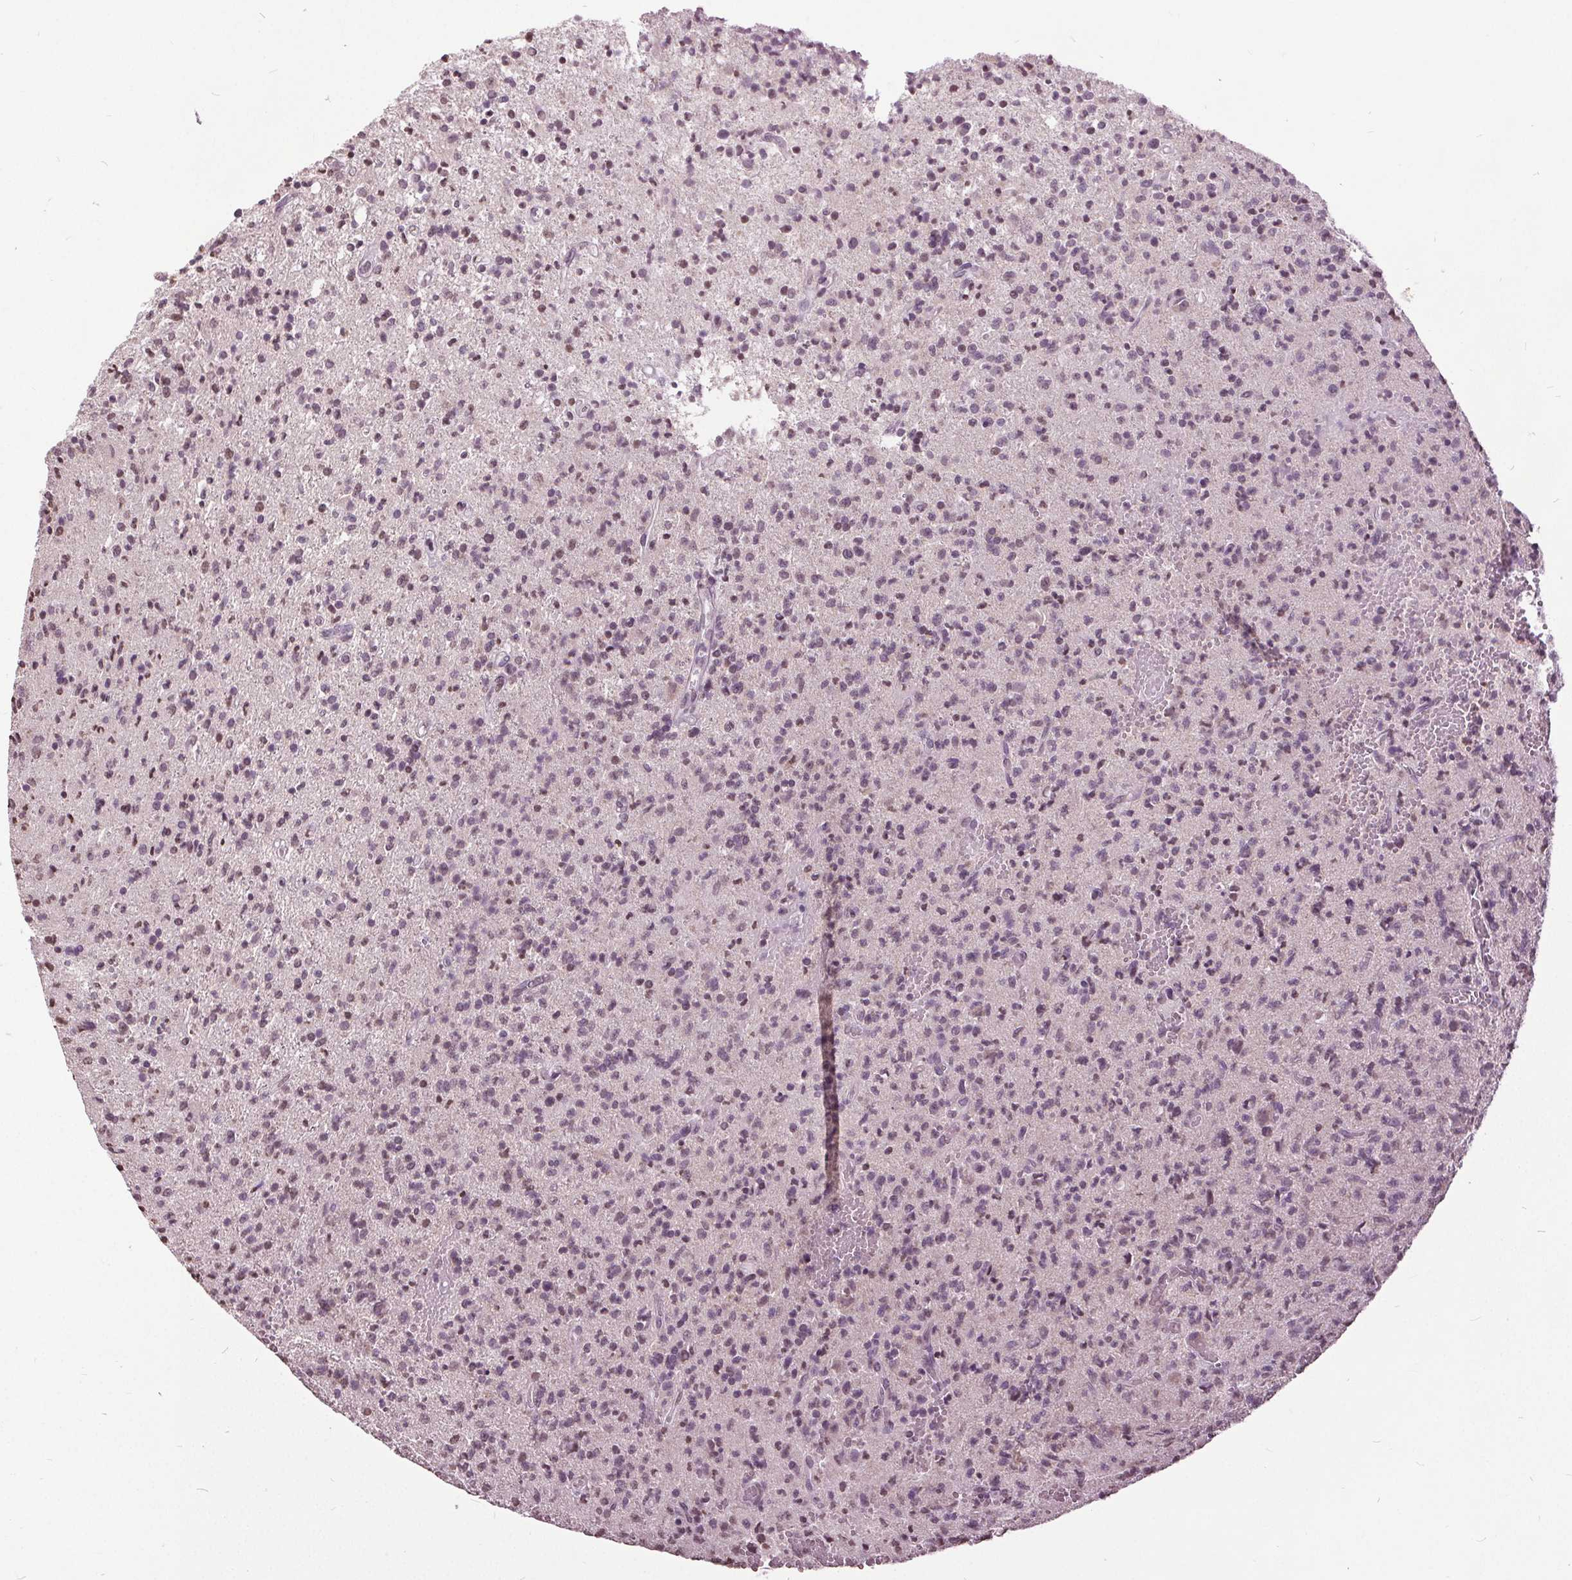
{"staining": {"intensity": "negative", "quantity": "none", "location": "none"}, "tissue": "glioma", "cell_type": "Tumor cells", "image_type": "cancer", "snomed": [{"axis": "morphology", "description": "Glioma, malignant, Low grade"}, {"axis": "topography", "description": "Brain"}], "caption": "Glioma was stained to show a protein in brown. There is no significant expression in tumor cells. The staining is performed using DAB (3,3'-diaminobenzidine) brown chromogen with nuclei counter-stained in using hematoxylin.", "gene": "CXCL16", "patient": {"sex": "male", "age": 64}}